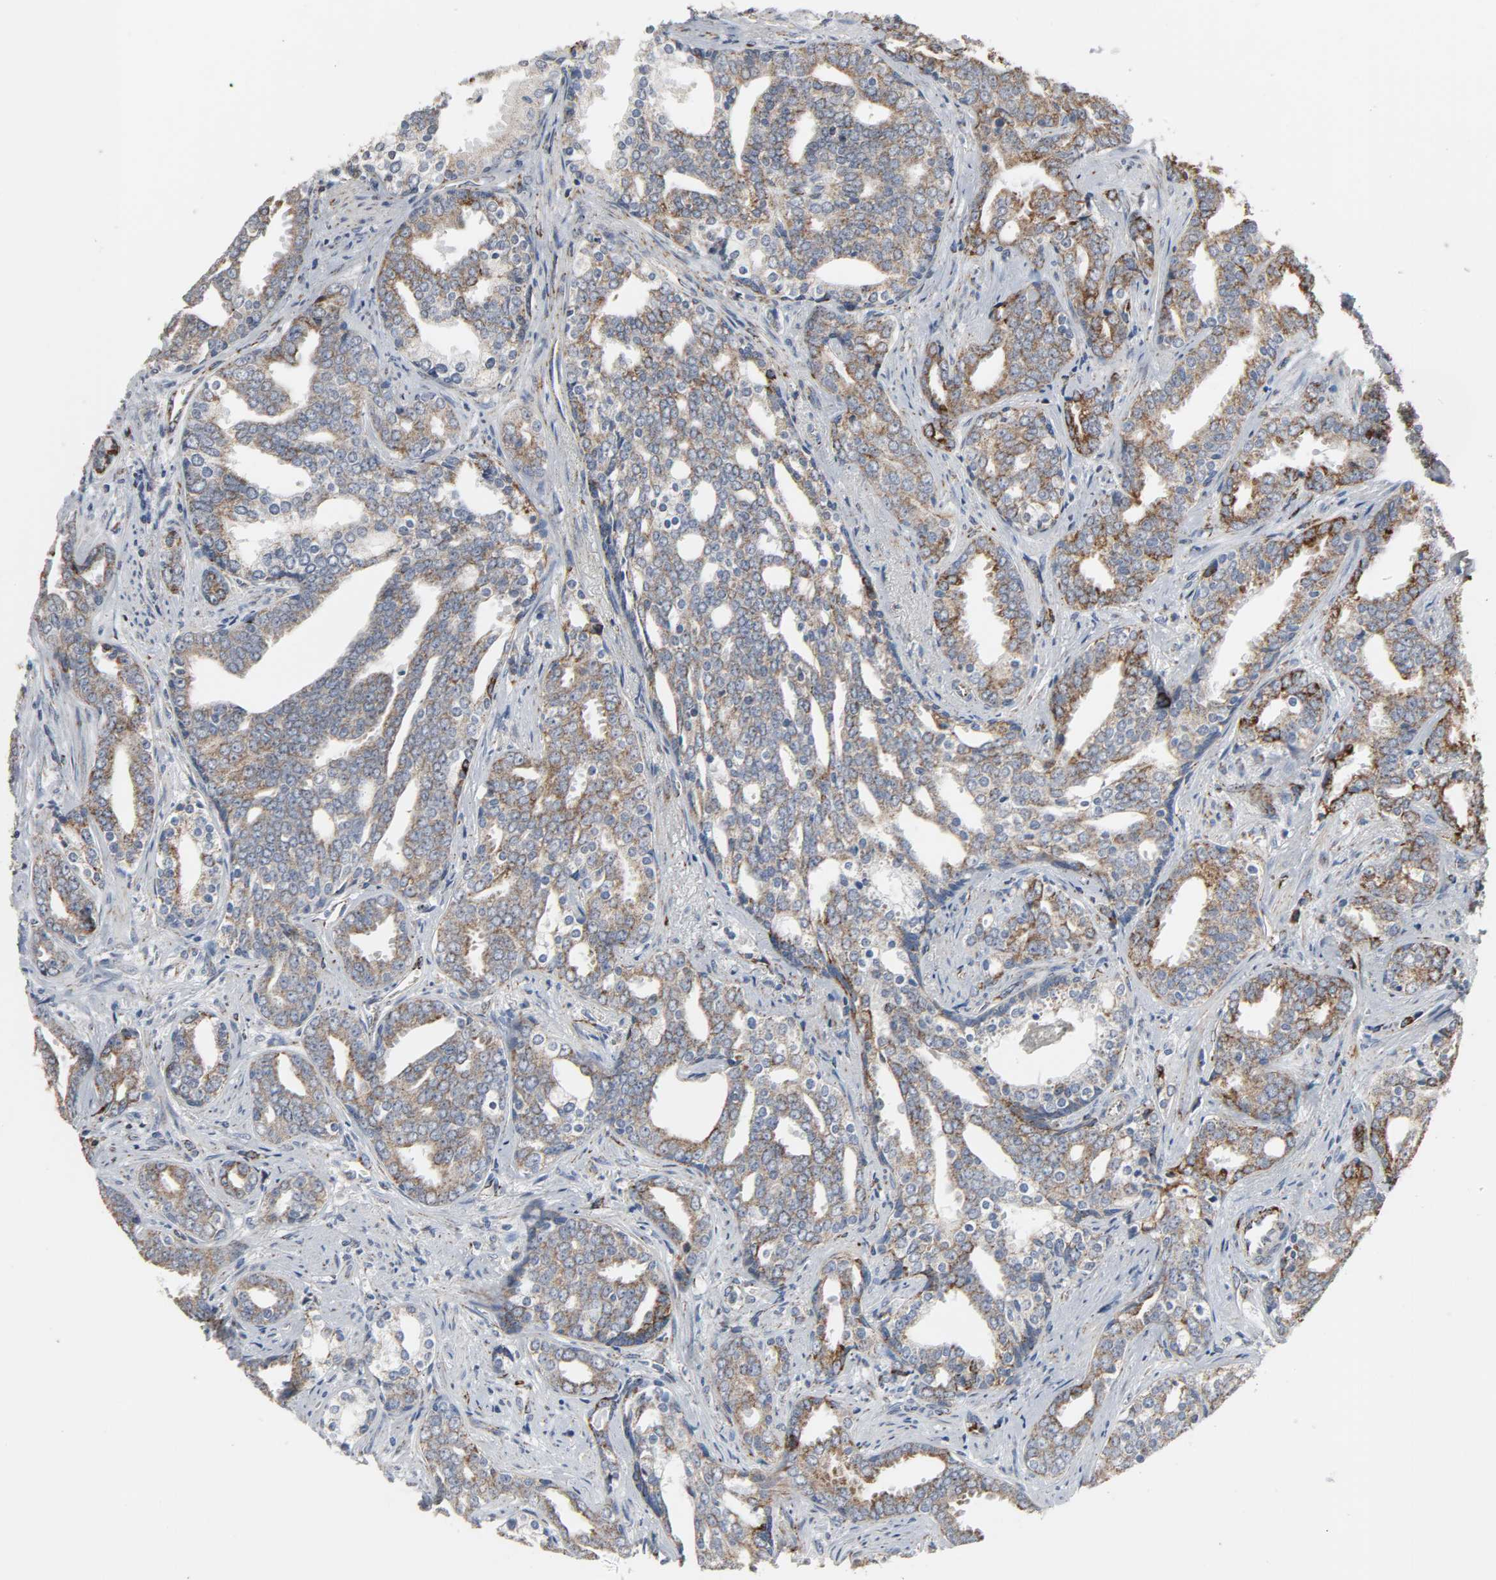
{"staining": {"intensity": "moderate", "quantity": "25%-75%", "location": "cytoplasmic/membranous"}, "tissue": "prostate cancer", "cell_type": "Tumor cells", "image_type": "cancer", "snomed": [{"axis": "morphology", "description": "Adenocarcinoma, High grade"}, {"axis": "topography", "description": "Prostate"}], "caption": "An immunohistochemistry image of tumor tissue is shown. Protein staining in brown highlights moderate cytoplasmic/membranous positivity in adenocarcinoma (high-grade) (prostate) within tumor cells. (Brightfield microscopy of DAB IHC at high magnification).", "gene": "ACAT1", "patient": {"sex": "male", "age": 67}}